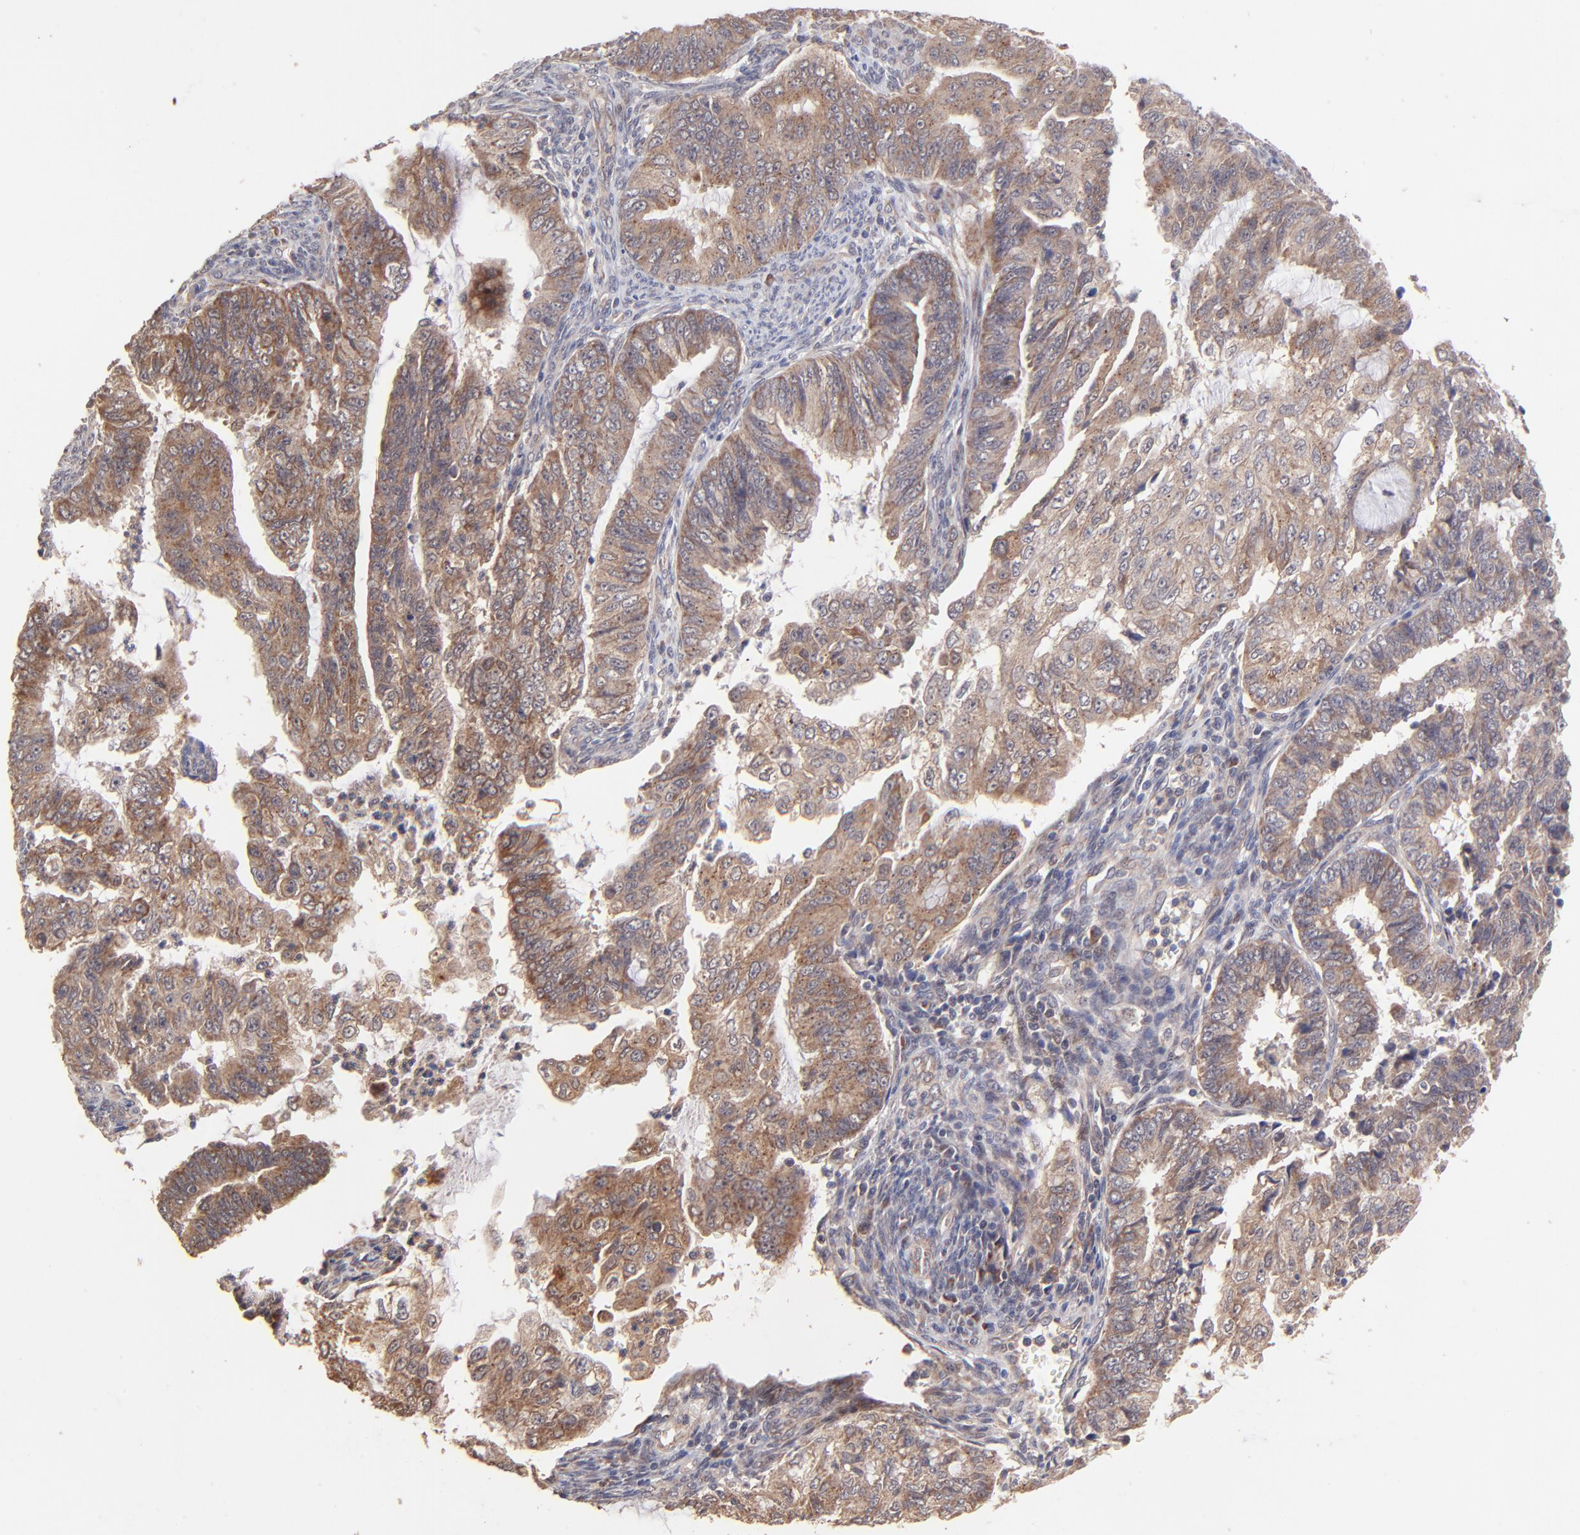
{"staining": {"intensity": "moderate", "quantity": ">75%", "location": "cytoplasmic/membranous"}, "tissue": "endometrial cancer", "cell_type": "Tumor cells", "image_type": "cancer", "snomed": [{"axis": "morphology", "description": "Adenocarcinoma, NOS"}, {"axis": "topography", "description": "Endometrium"}], "caption": "Adenocarcinoma (endometrial) stained with DAB (3,3'-diaminobenzidine) IHC reveals medium levels of moderate cytoplasmic/membranous expression in approximately >75% of tumor cells. (brown staining indicates protein expression, while blue staining denotes nuclei).", "gene": "BAIAP2L2", "patient": {"sex": "female", "age": 75}}